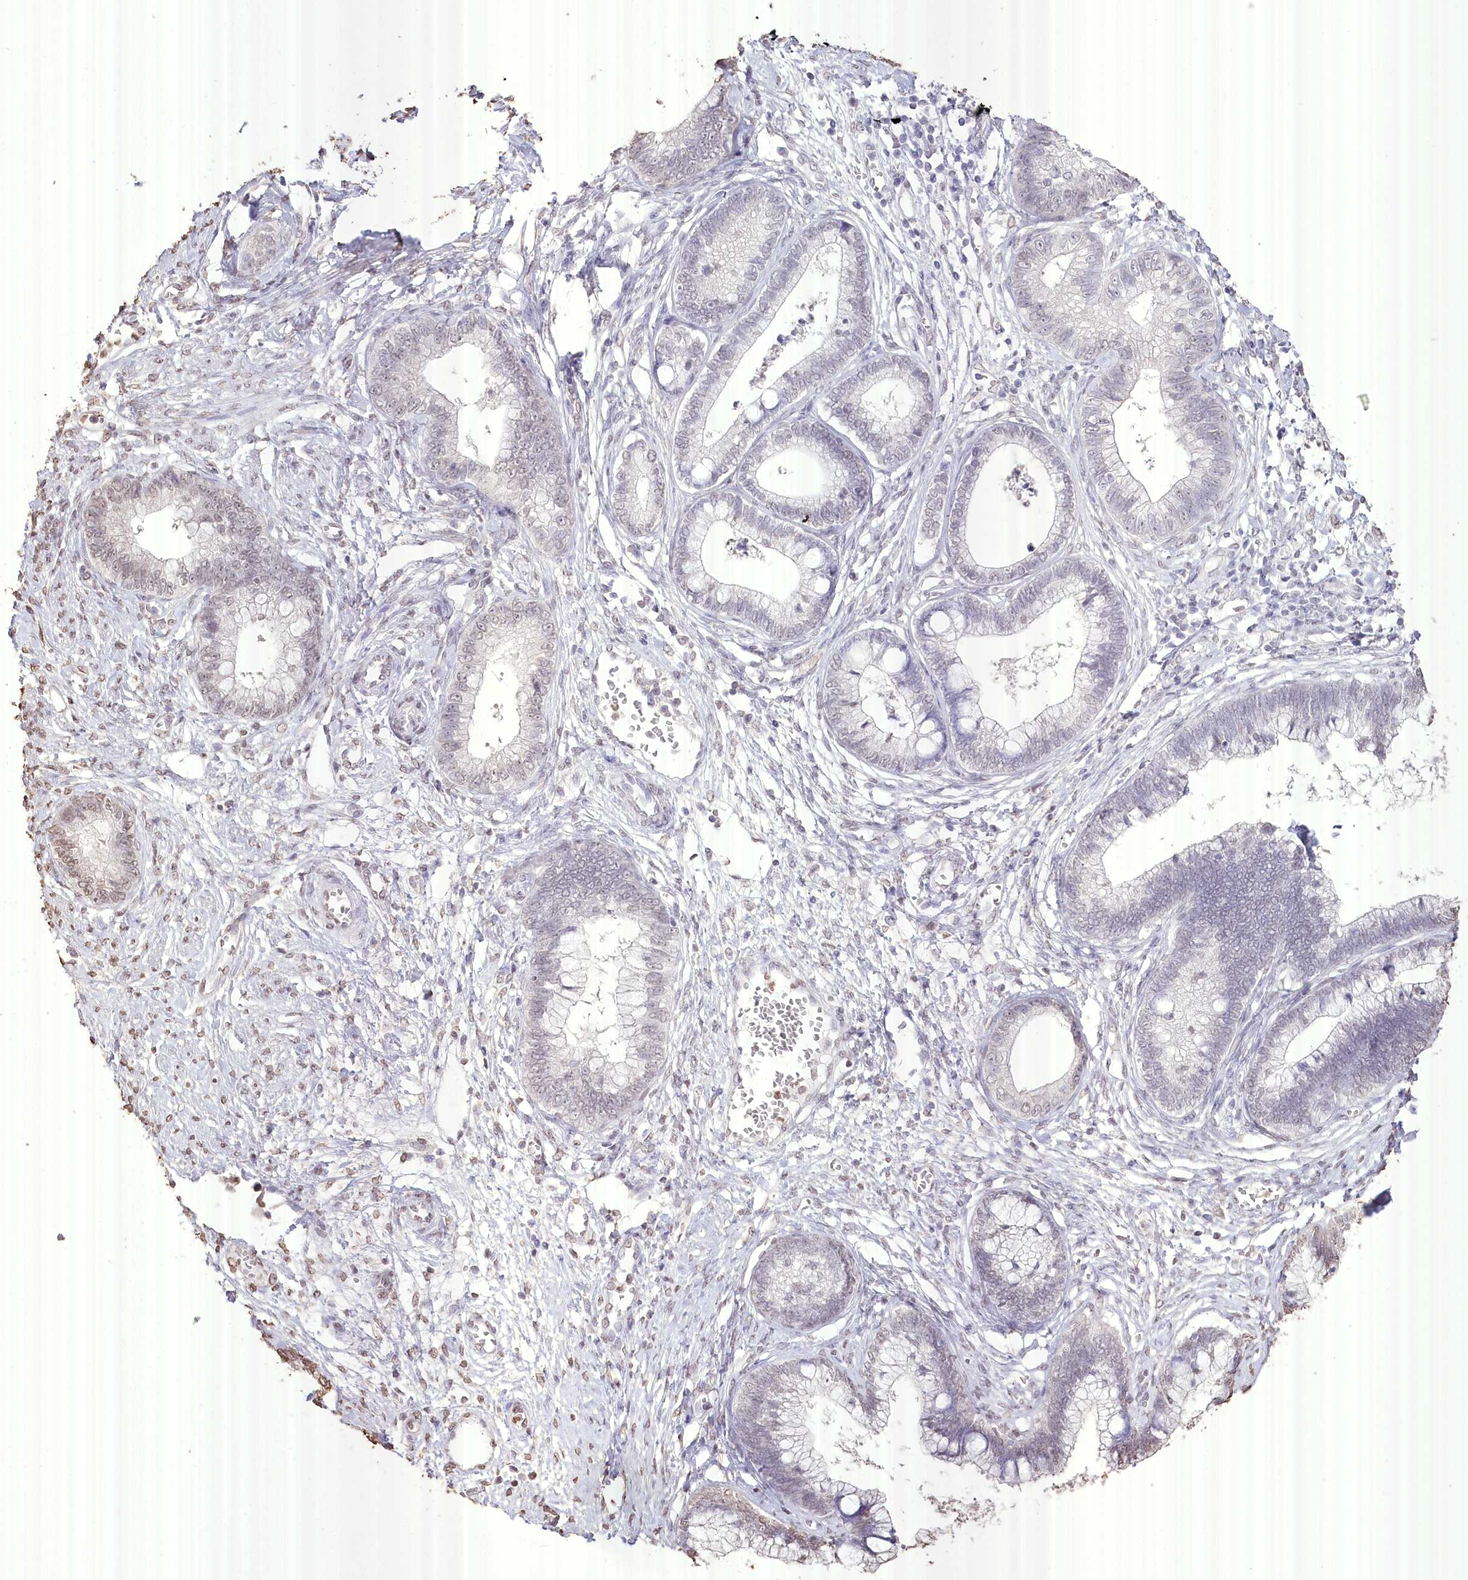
{"staining": {"intensity": "weak", "quantity": "<25%", "location": "nuclear"}, "tissue": "cervical cancer", "cell_type": "Tumor cells", "image_type": "cancer", "snomed": [{"axis": "morphology", "description": "Adenocarcinoma, NOS"}, {"axis": "topography", "description": "Cervix"}], "caption": "Cervical cancer was stained to show a protein in brown. There is no significant staining in tumor cells. (DAB immunohistochemistry with hematoxylin counter stain).", "gene": "SLC39A10", "patient": {"sex": "female", "age": 44}}